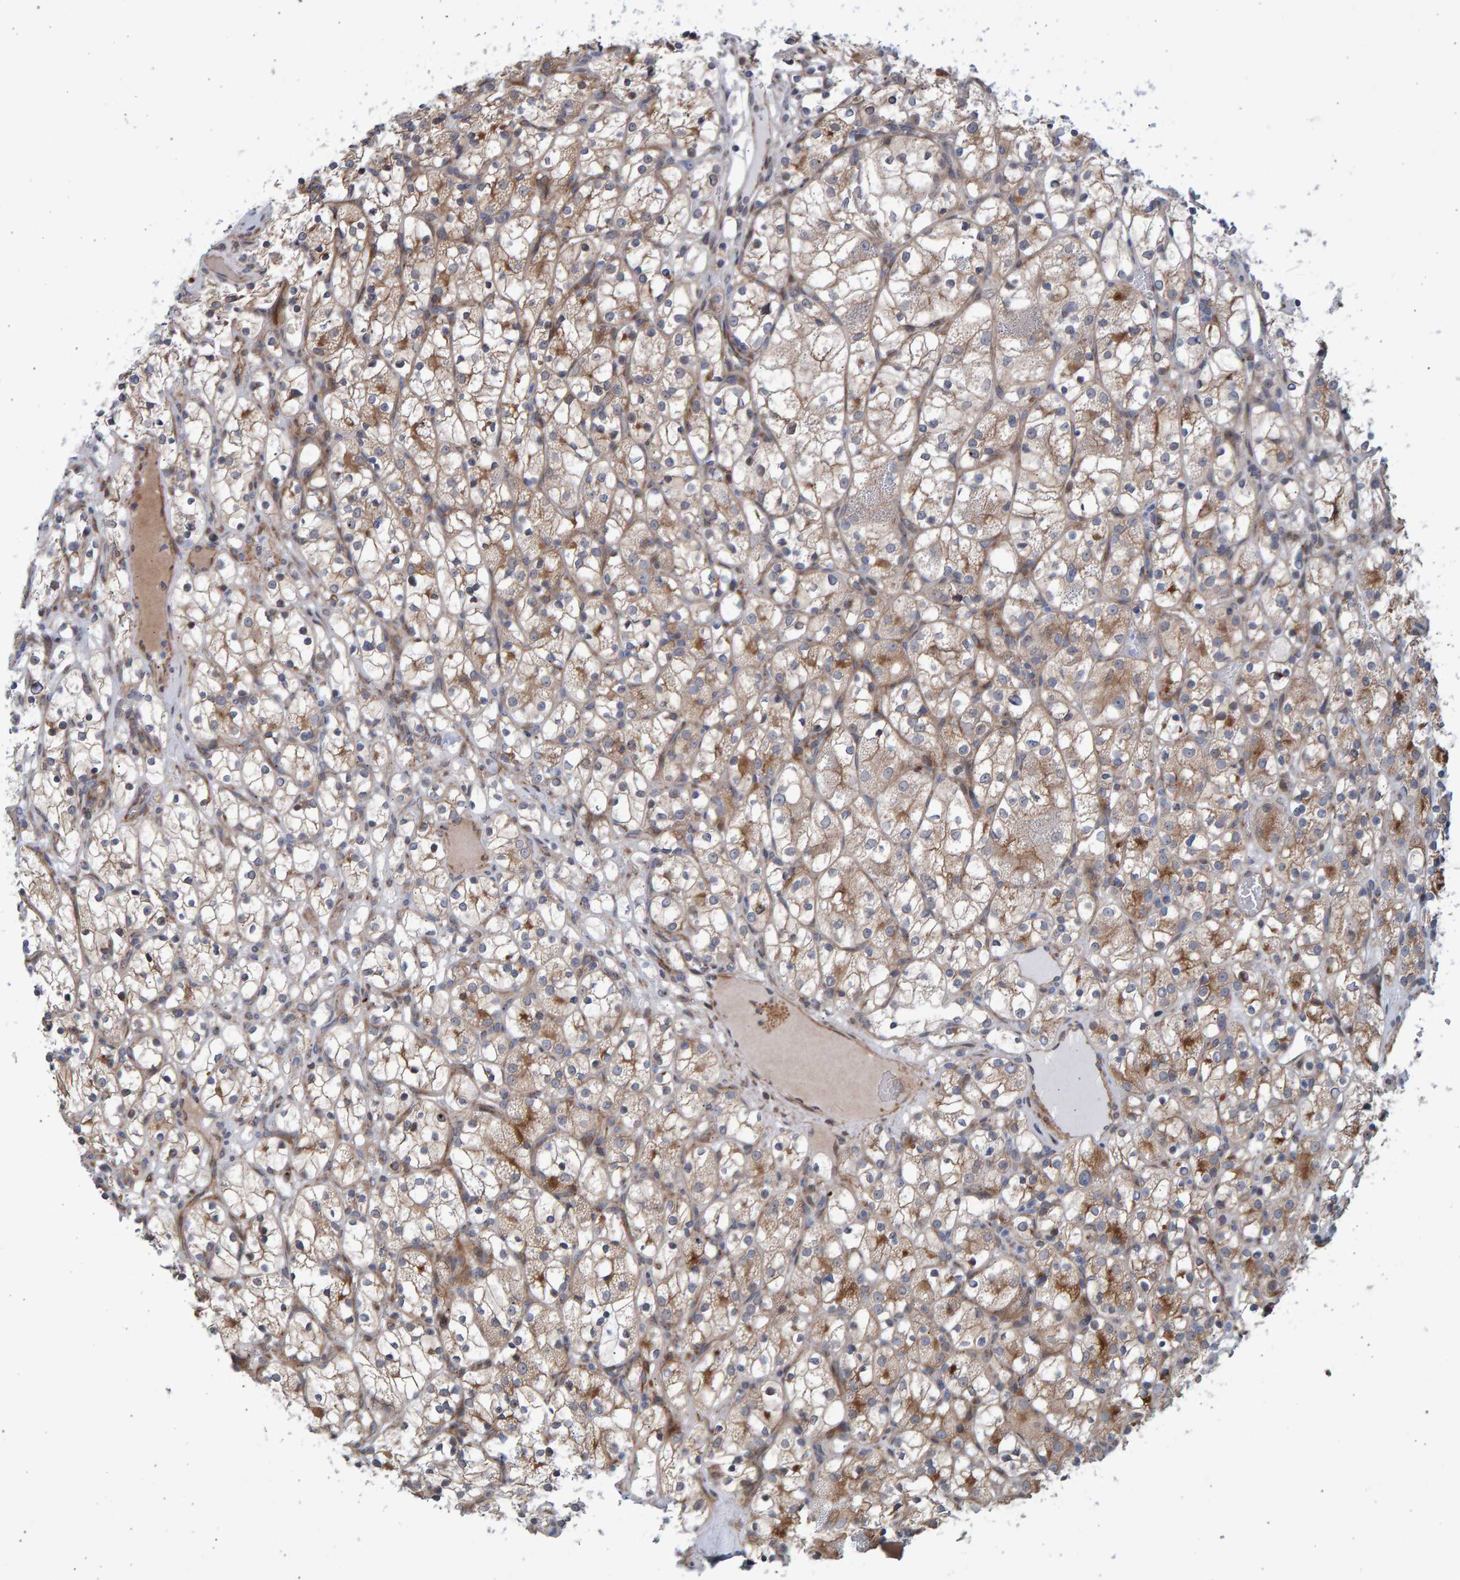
{"staining": {"intensity": "weak", "quantity": ">75%", "location": "cytoplasmic/membranous"}, "tissue": "renal cancer", "cell_type": "Tumor cells", "image_type": "cancer", "snomed": [{"axis": "morphology", "description": "Adenocarcinoma, NOS"}, {"axis": "topography", "description": "Kidney"}], "caption": "There is low levels of weak cytoplasmic/membranous positivity in tumor cells of renal adenocarcinoma, as demonstrated by immunohistochemical staining (brown color).", "gene": "LRBA", "patient": {"sex": "female", "age": 69}}